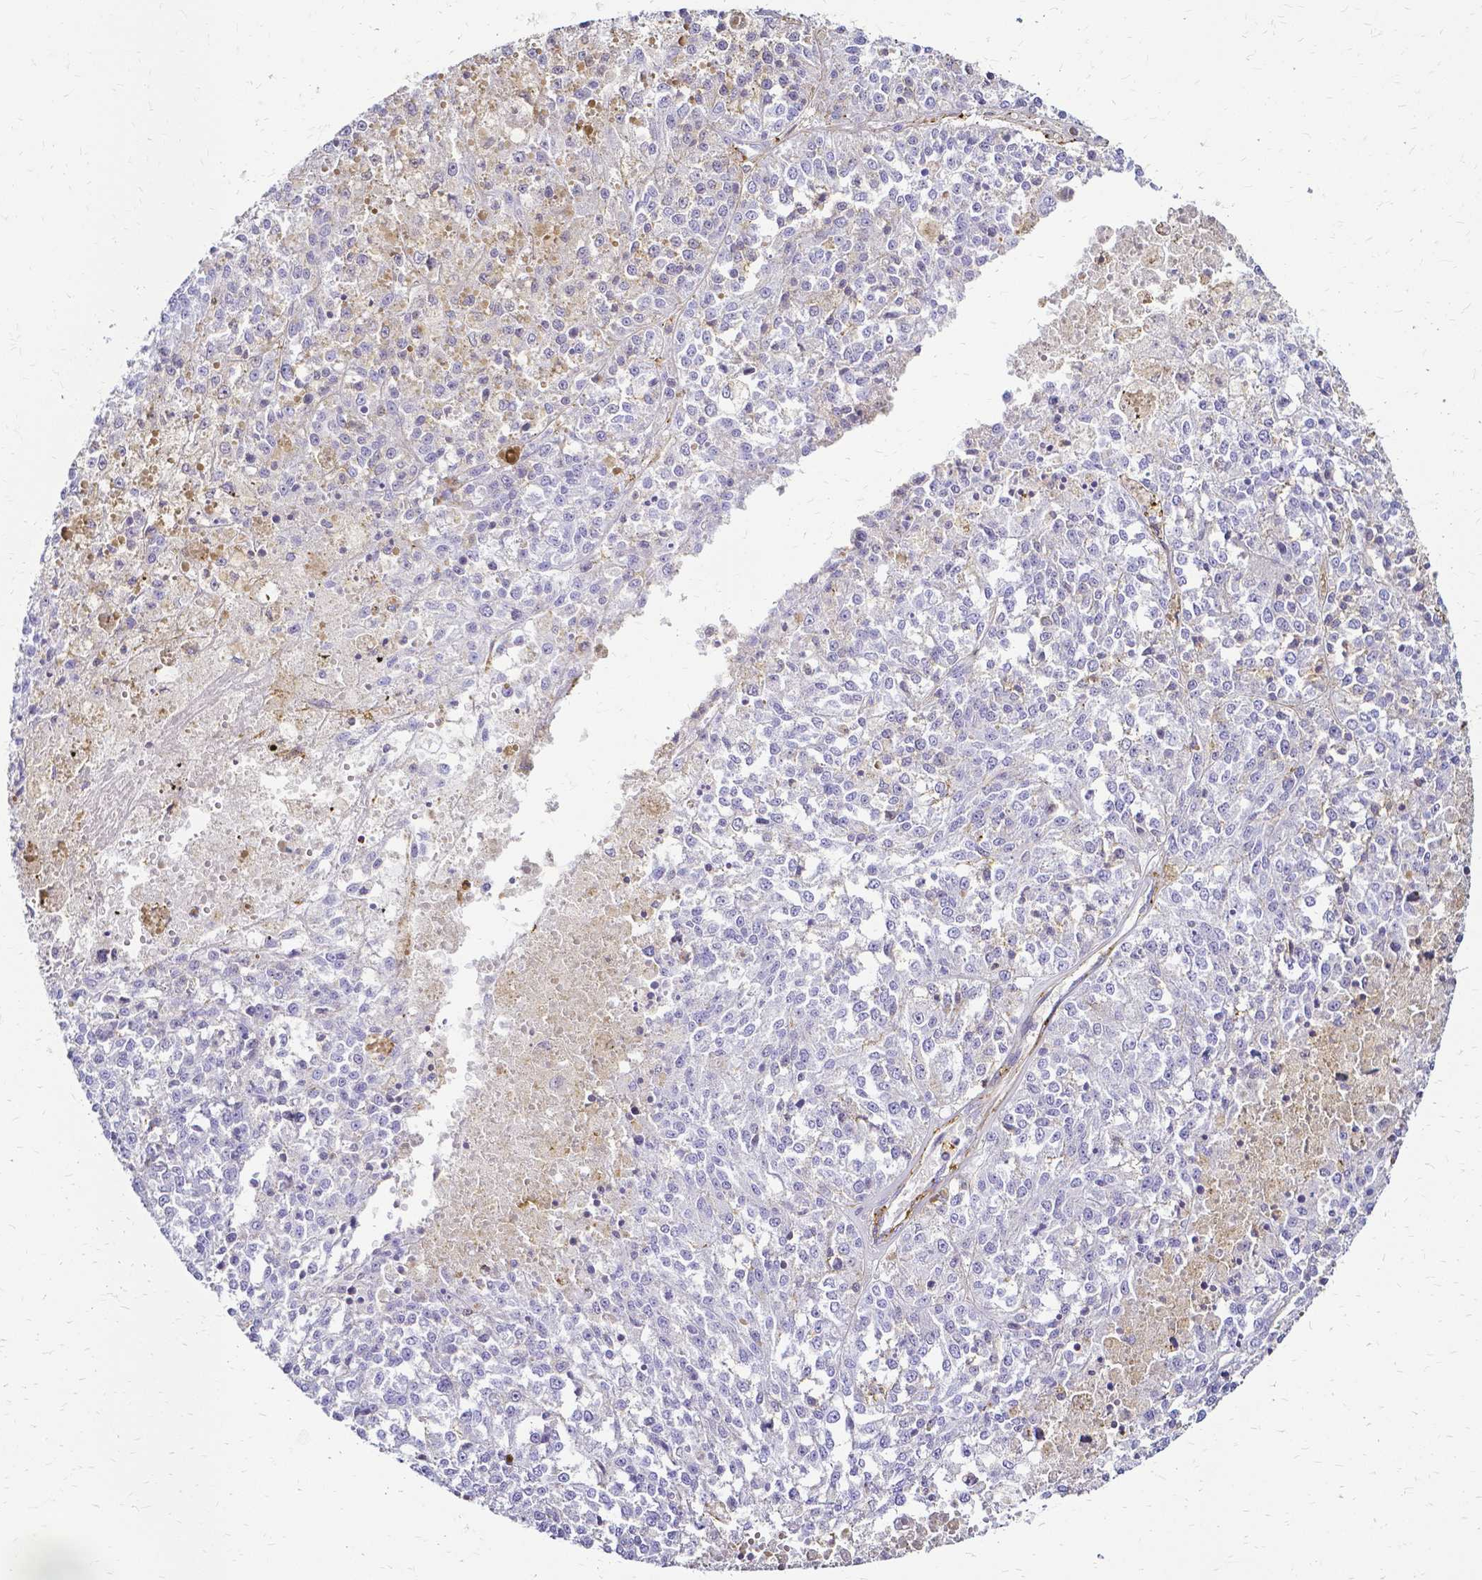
{"staining": {"intensity": "negative", "quantity": "none", "location": "none"}, "tissue": "melanoma", "cell_type": "Tumor cells", "image_type": "cancer", "snomed": [{"axis": "morphology", "description": "Malignant melanoma, Metastatic site"}, {"axis": "topography", "description": "Lymph node"}], "caption": "There is no significant expression in tumor cells of malignant melanoma (metastatic site).", "gene": "HSPA12A", "patient": {"sex": "female", "age": 64}}